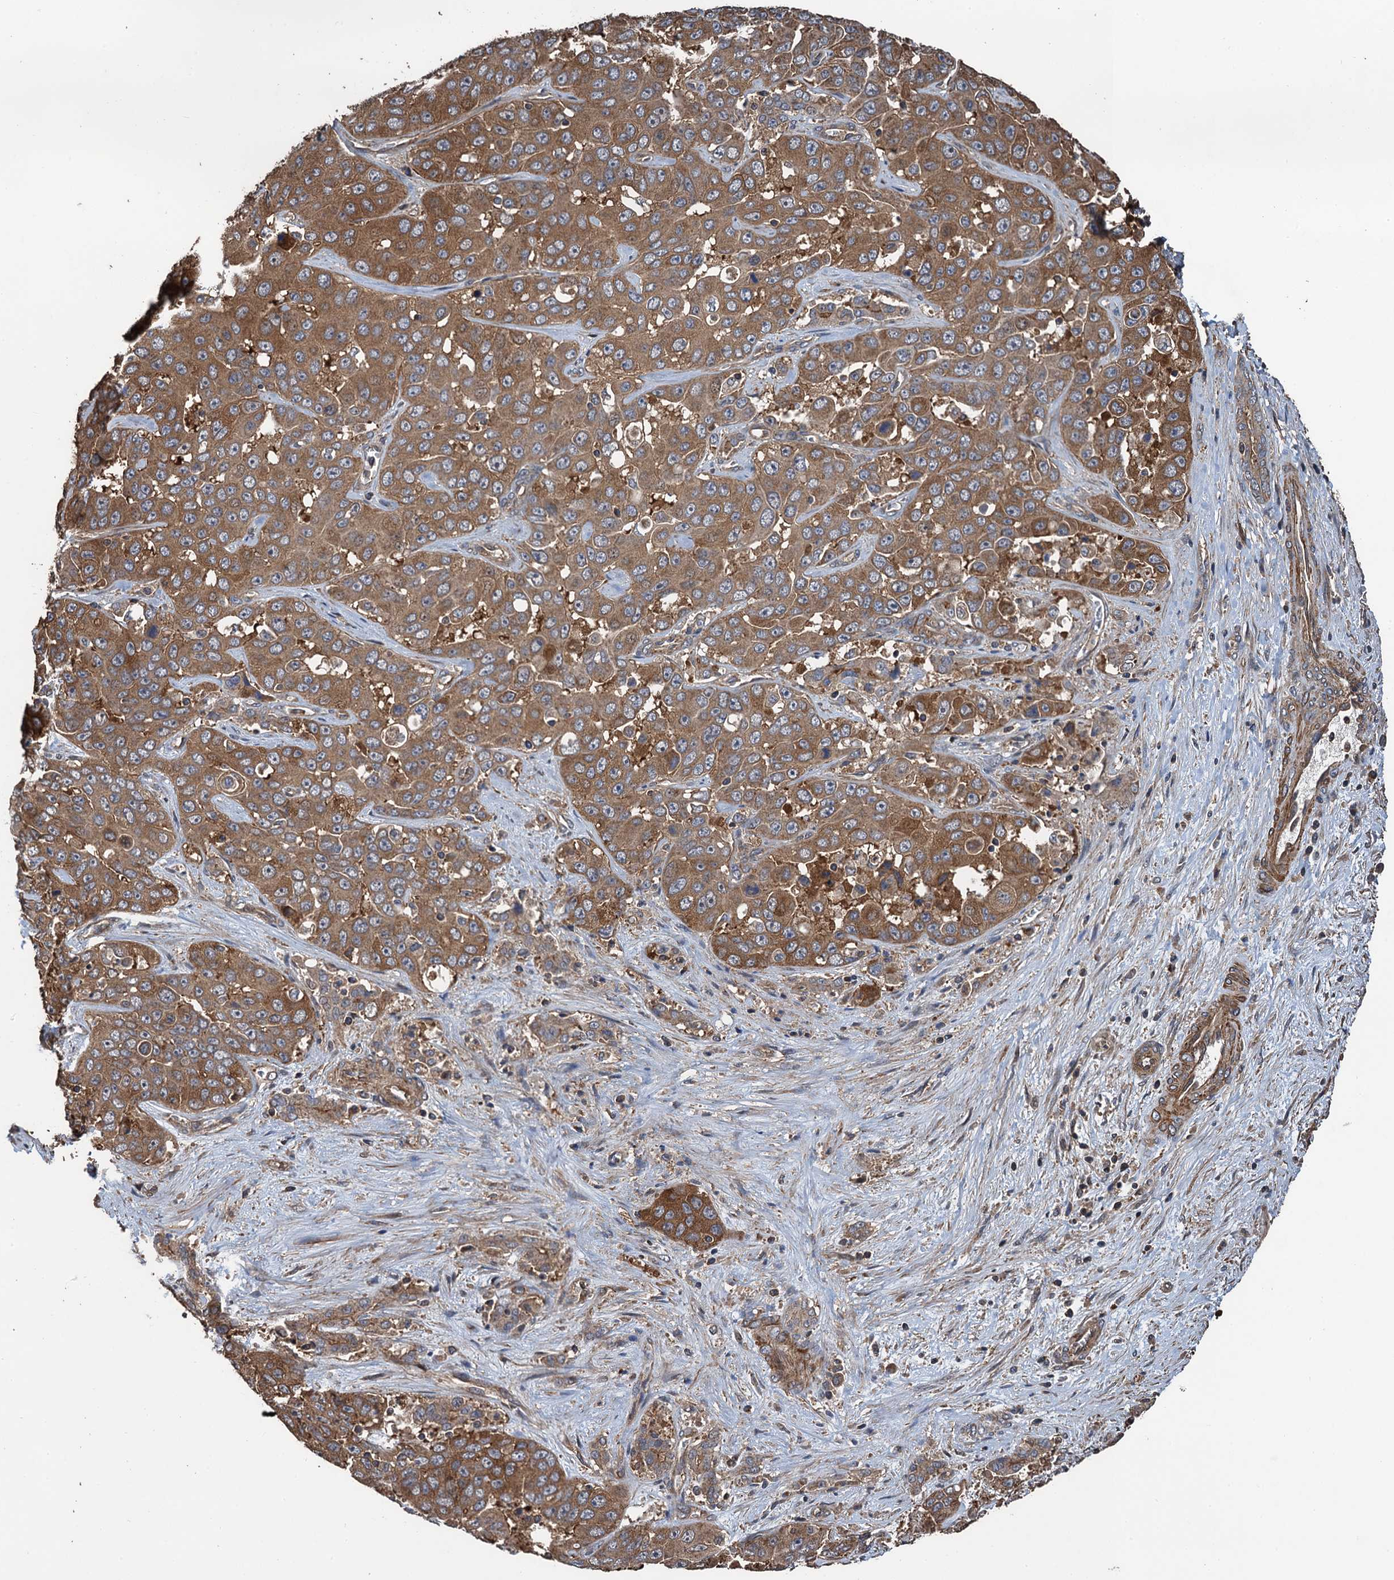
{"staining": {"intensity": "moderate", "quantity": ">75%", "location": "cytoplasmic/membranous"}, "tissue": "liver cancer", "cell_type": "Tumor cells", "image_type": "cancer", "snomed": [{"axis": "morphology", "description": "Cholangiocarcinoma"}, {"axis": "topography", "description": "Liver"}], "caption": "Liver cancer (cholangiocarcinoma) stained for a protein (brown) exhibits moderate cytoplasmic/membranous positive staining in approximately >75% of tumor cells.", "gene": "PPP4R1", "patient": {"sex": "female", "age": 52}}